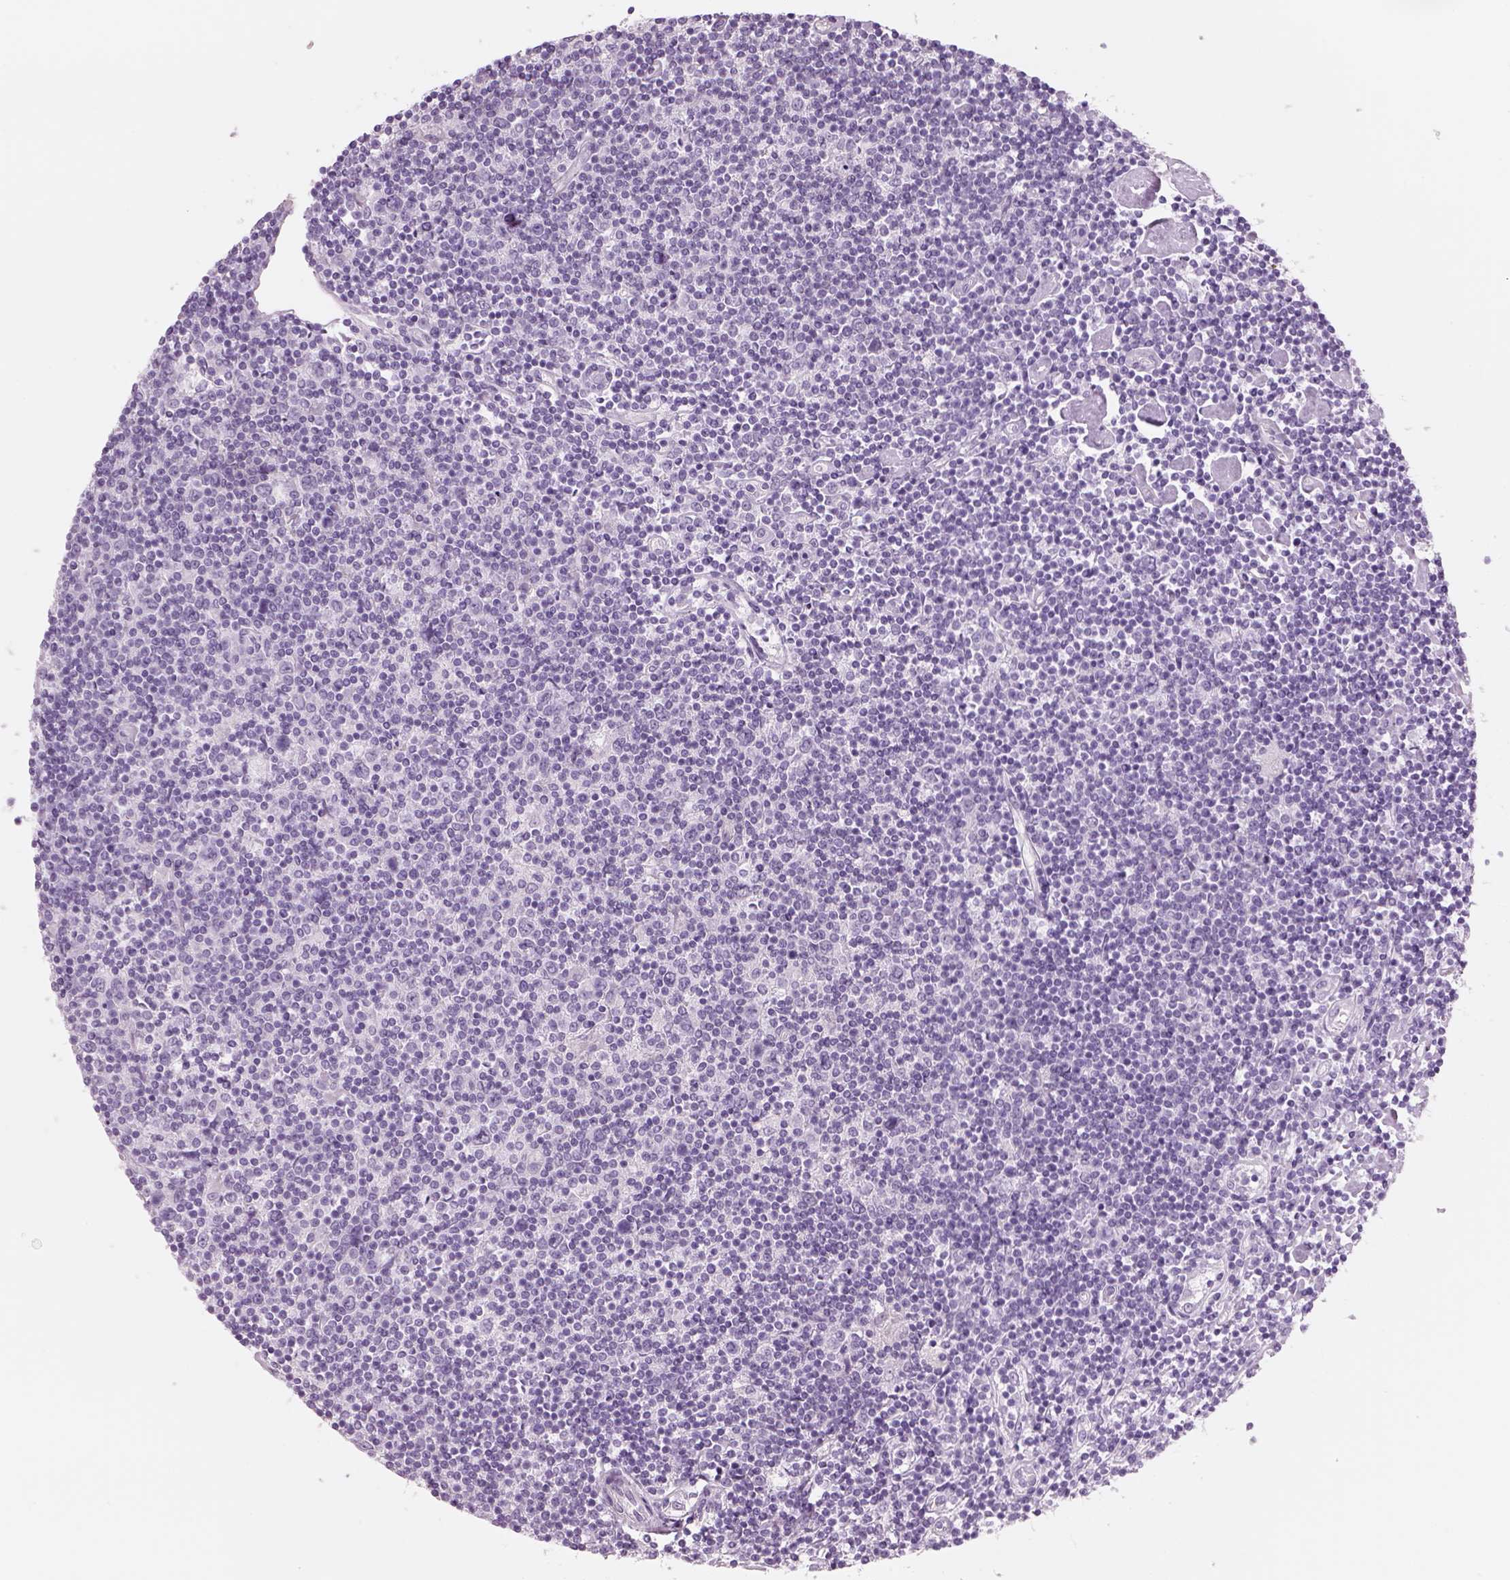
{"staining": {"intensity": "negative", "quantity": "none", "location": "none"}, "tissue": "lymphoma", "cell_type": "Tumor cells", "image_type": "cancer", "snomed": [{"axis": "morphology", "description": "Hodgkin's disease, NOS"}, {"axis": "topography", "description": "Lymph node"}], "caption": "This is a image of IHC staining of lymphoma, which shows no staining in tumor cells.", "gene": "RHO", "patient": {"sex": "male", "age": 40}}